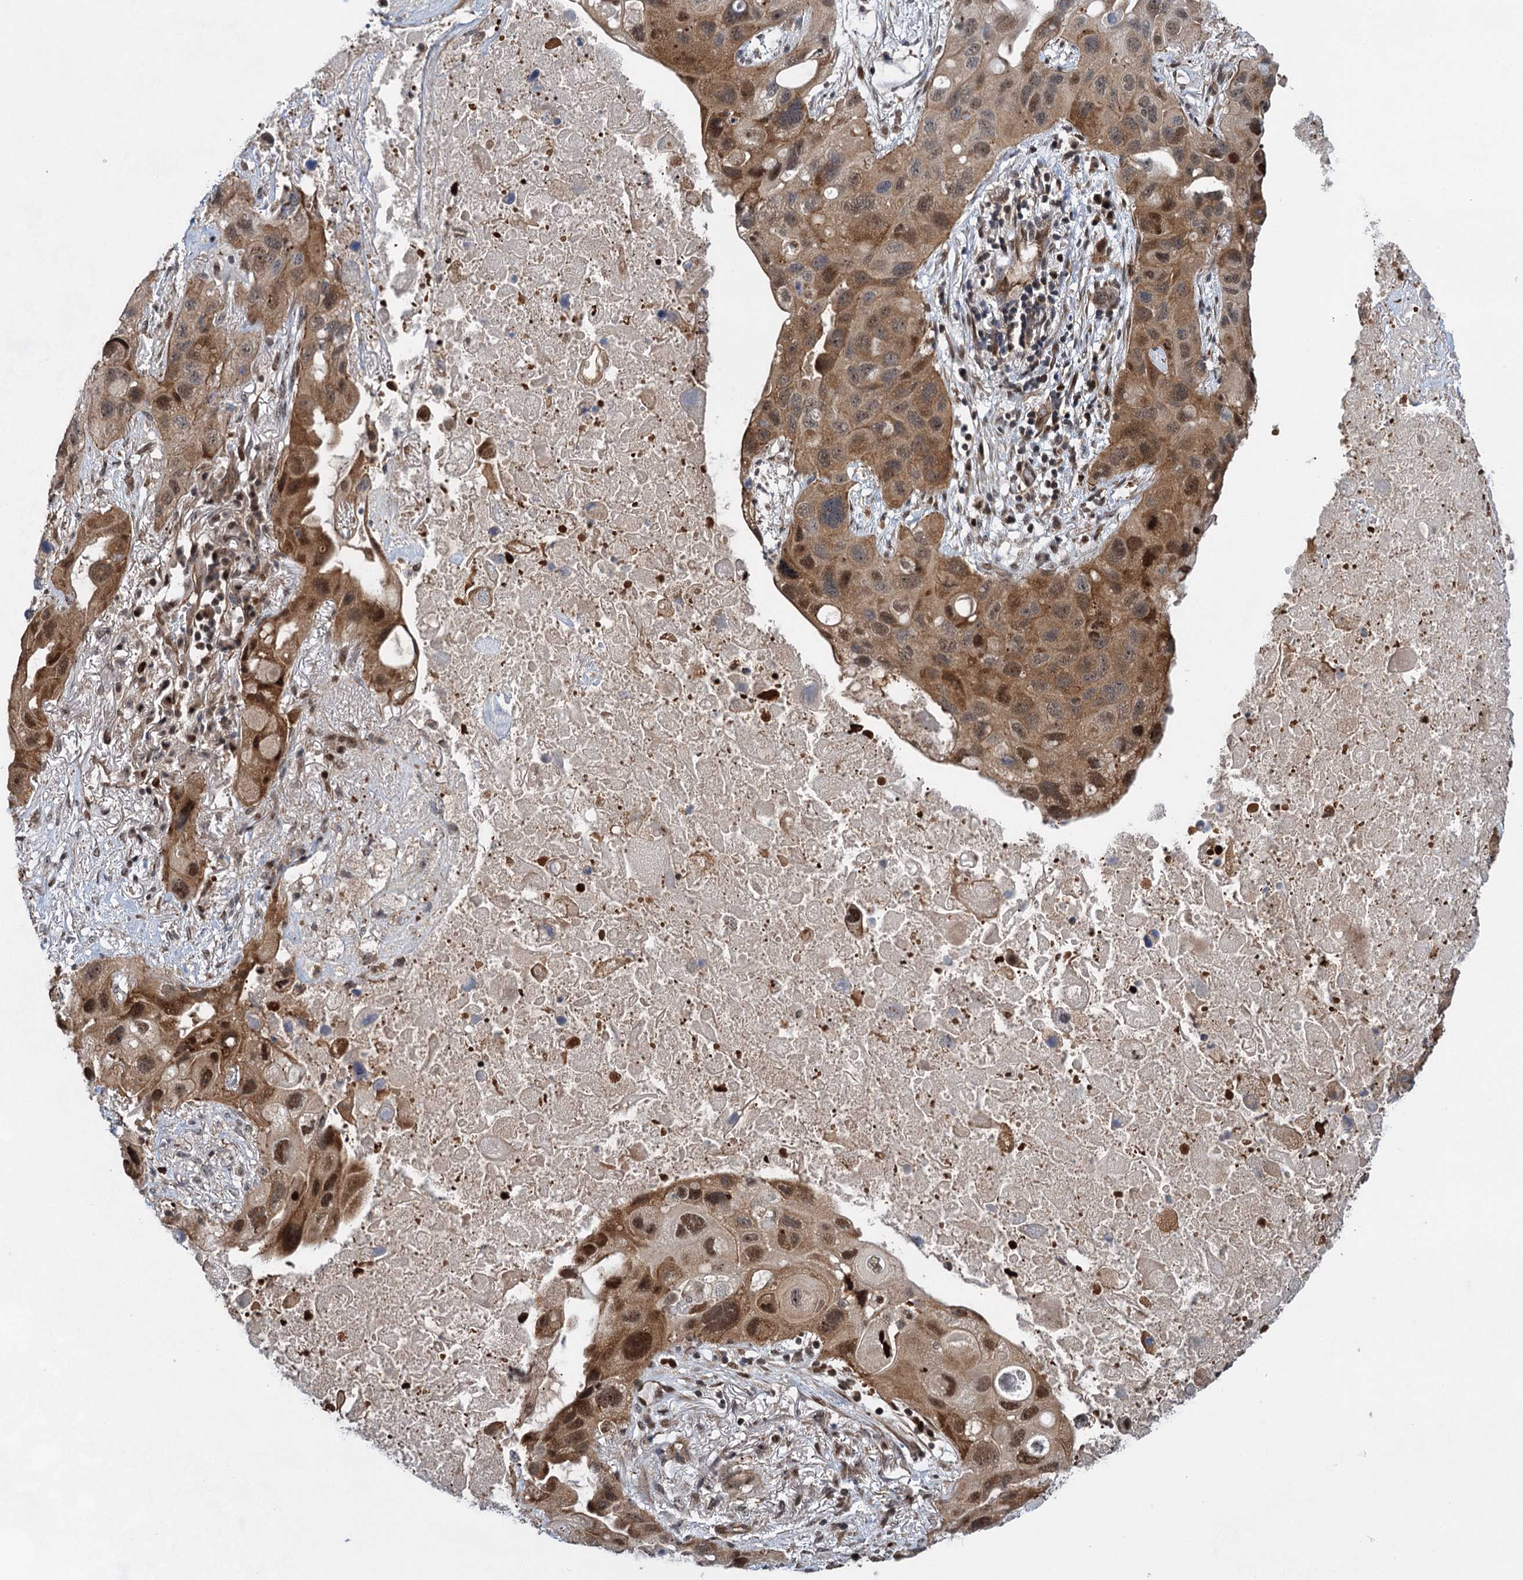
{"staining": {"intensity": "moderate", "quantity": ">75%", "location": "cytoplasmic/membranous,nuclear"}, "tissue": "lung cancer", "cell_type": "Tumor cells", "image_type": "cancer", "snomed": [{"axis": "morphology", "description": "Squamous cell carcinoma, NOS"}, {"axis": "topography", "description": "Lung"}], "caption": "Immunohistochemistry (IHC) histopathology image of neoplastic tissue: human lung squamous cell carcinoma stained using IHC shows medium levels of moderate protein expression localized specifically in the cytoplasmic/membranous and nuclear of tumor cells, appearing as a cytoplasmic/membranous and nuclear brown color.", "gene": "GPBP1", "patient": {"sex": "female", "age": 73}}